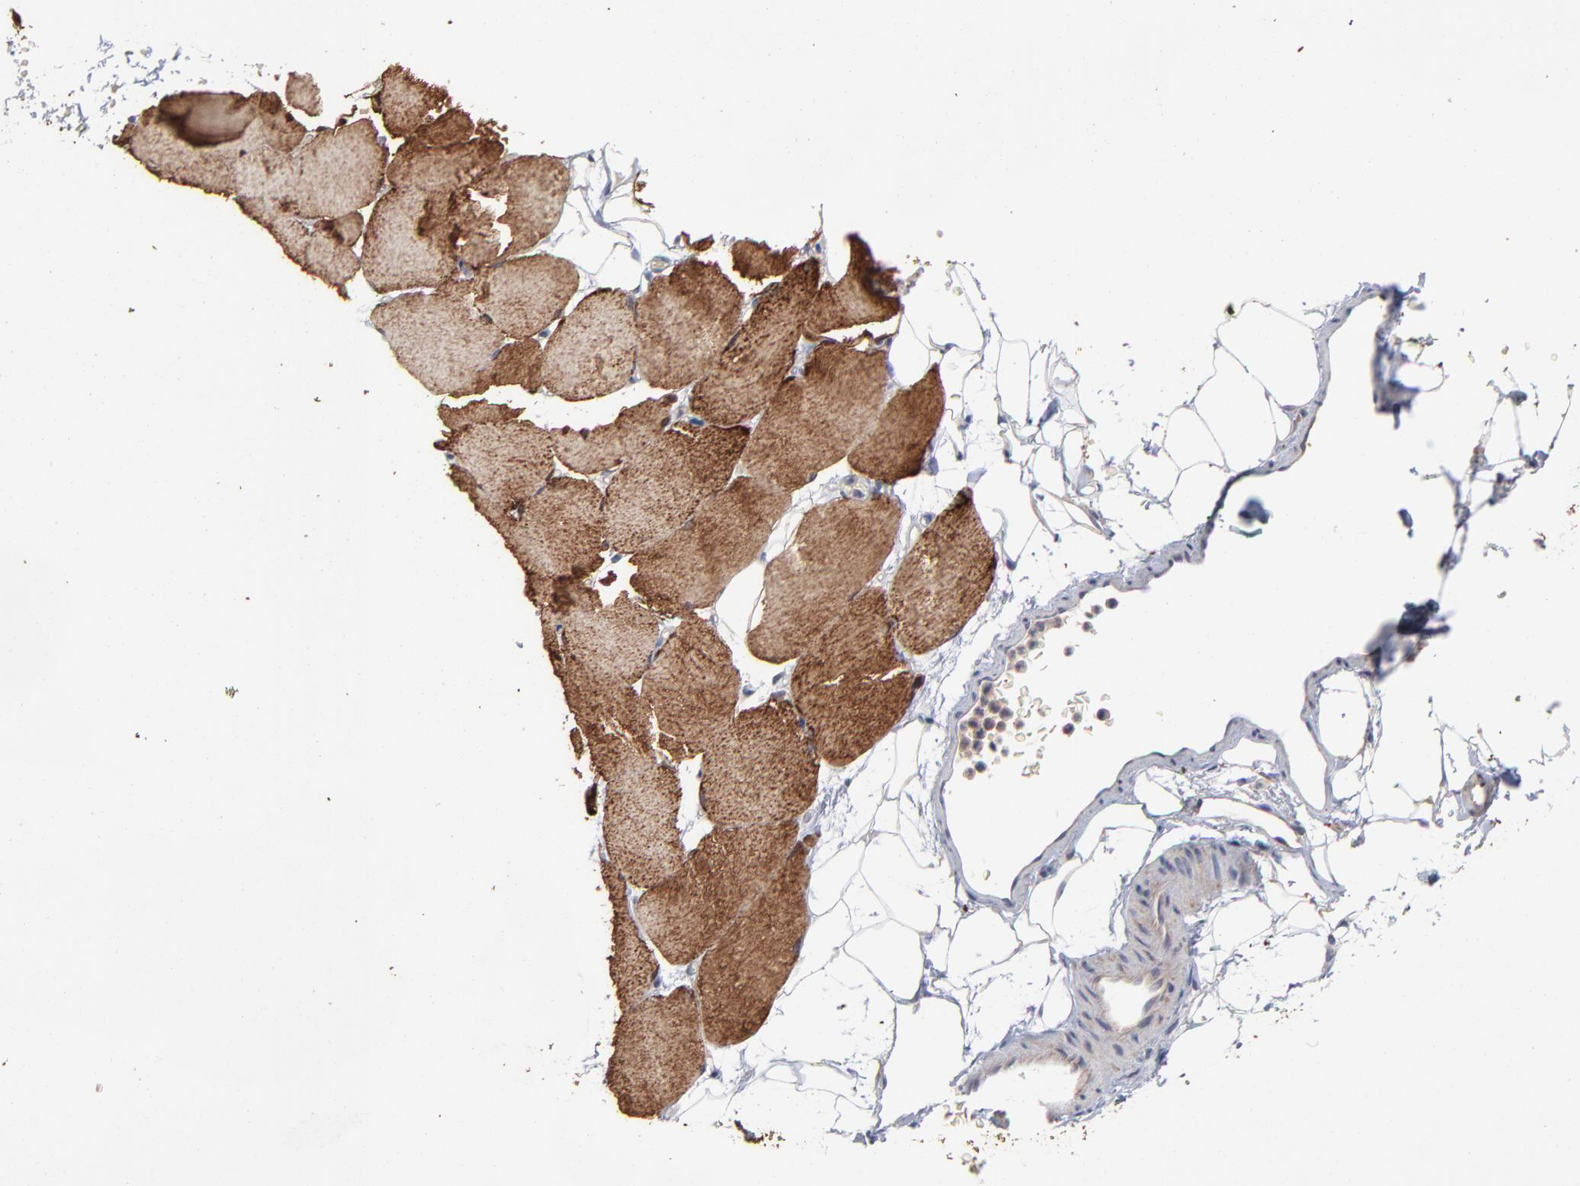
{"staining": {"intensity": "moderate", "quantity": "25%-75%", "location": "cytoplasmic/membranous"}, "tissue": "skeletal muscle", "cell_type": "Myocytes", "image_type": "normal", "snomed": [{"axis": "morphology", "description": "Normal tissue, NOS"}, {"axis": "topography", "description": "Skeletal muscle"}, {"axis": "topography", "description": "Parathyroid gland"}], "caption": "Protein positivity by immunohistochemistry (IHC) shows moderate cytoplasmic/membranous positivity in about 25%-75% of myocytes in unremarkable skeletal muscle. (Stains: DAB in brown, nuclei in blue, Microscopy: brightfield microscopy at high magnification).", "gene": "NFKBIA", "patient": {"sex": "female", "age": 37}}